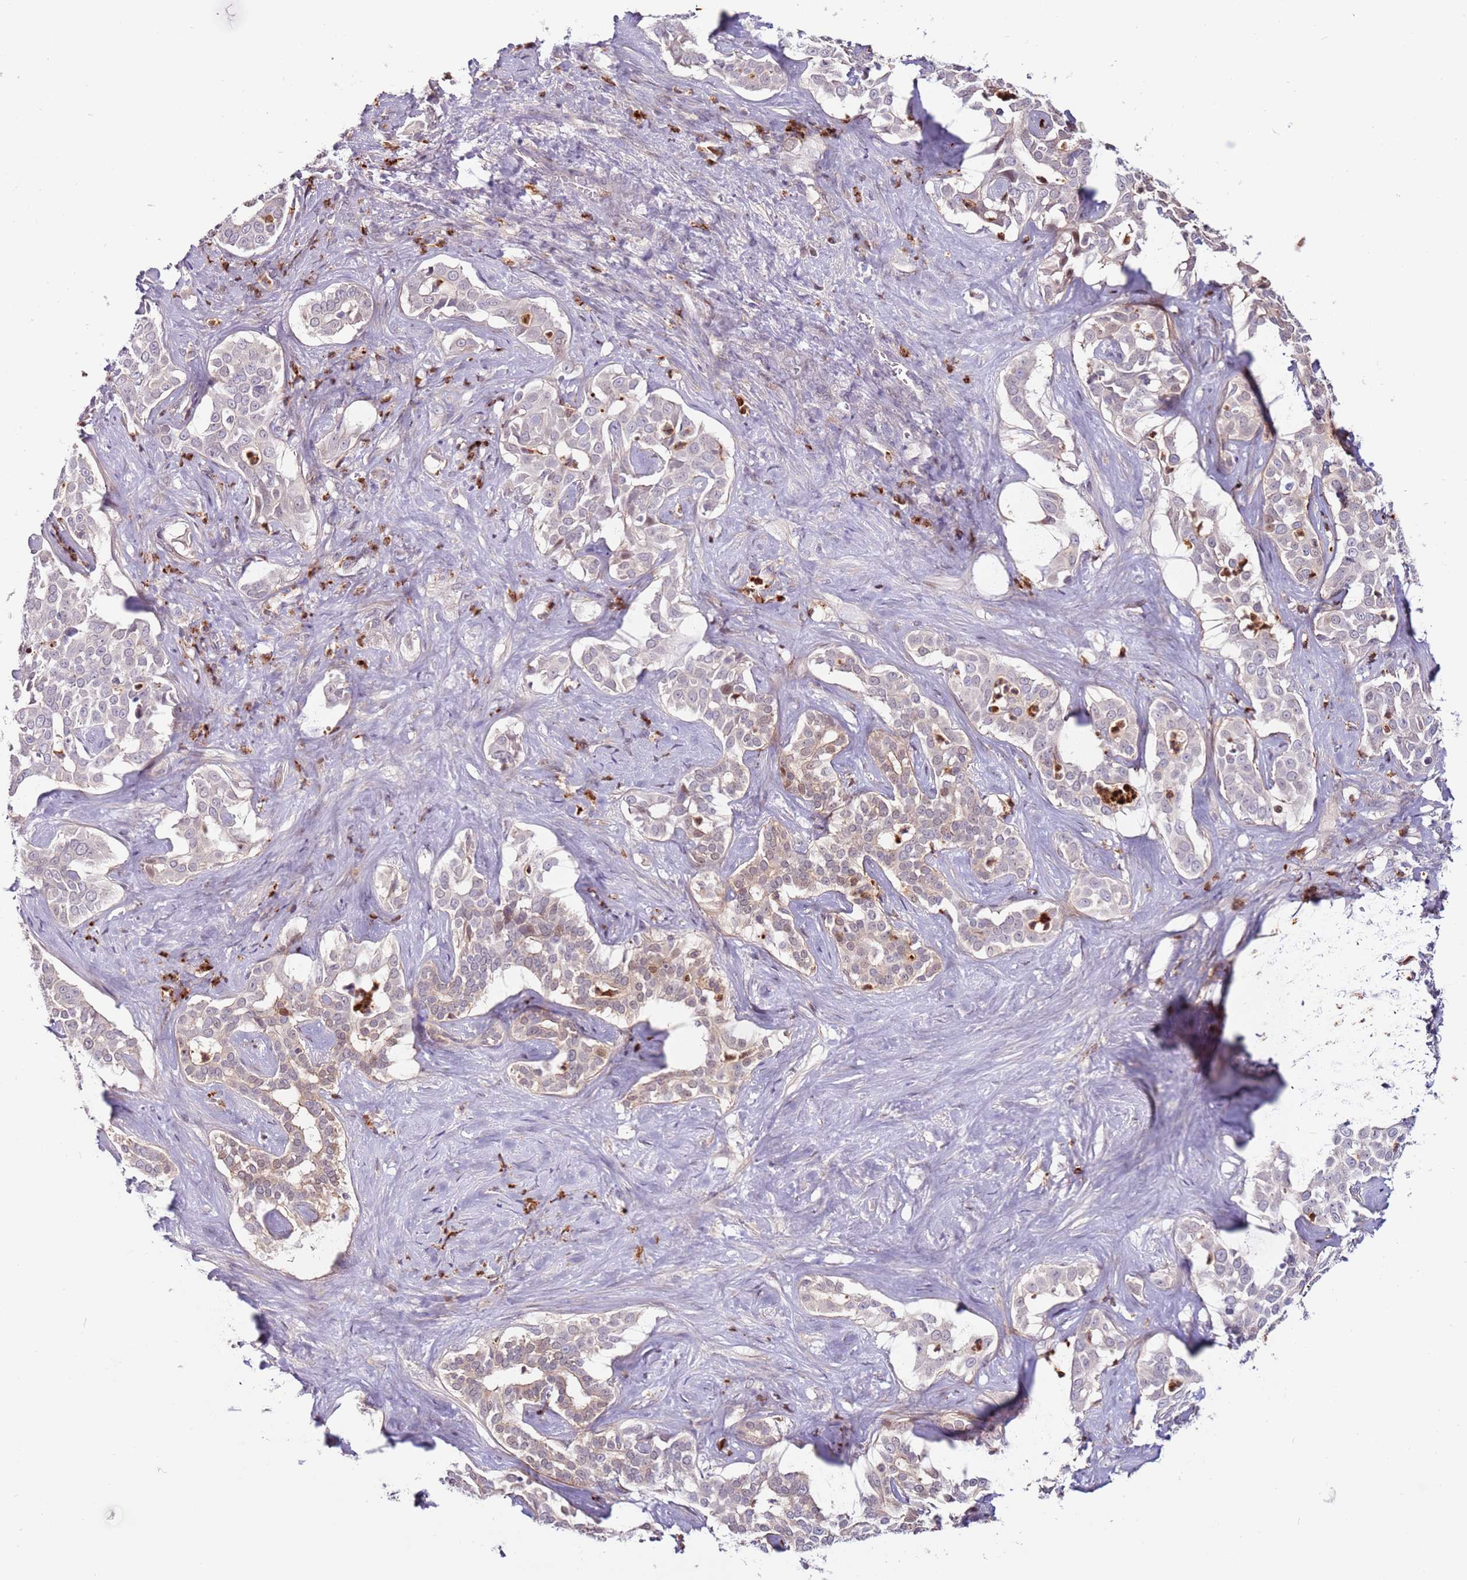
{"staining": {"intensity": "negative", "quantity": "none", "location": "none"}, "tissue": "liver cancer", "cell_type": "Tumor cells", "image_type": "cancer", "snomed": [{"axis": "morphology", "description": "Cholangiocarcinoma"}, {"axis": "topography", "description": "Liver"}], "caption": "IHC photomicrograph of liver cancer (cholangiocarcinoma) stained for a protein (brown), which demonstrates no positivity in tumor cells.", "gene": "MTG2", "patient": {"sex": "male", "age": 67}}